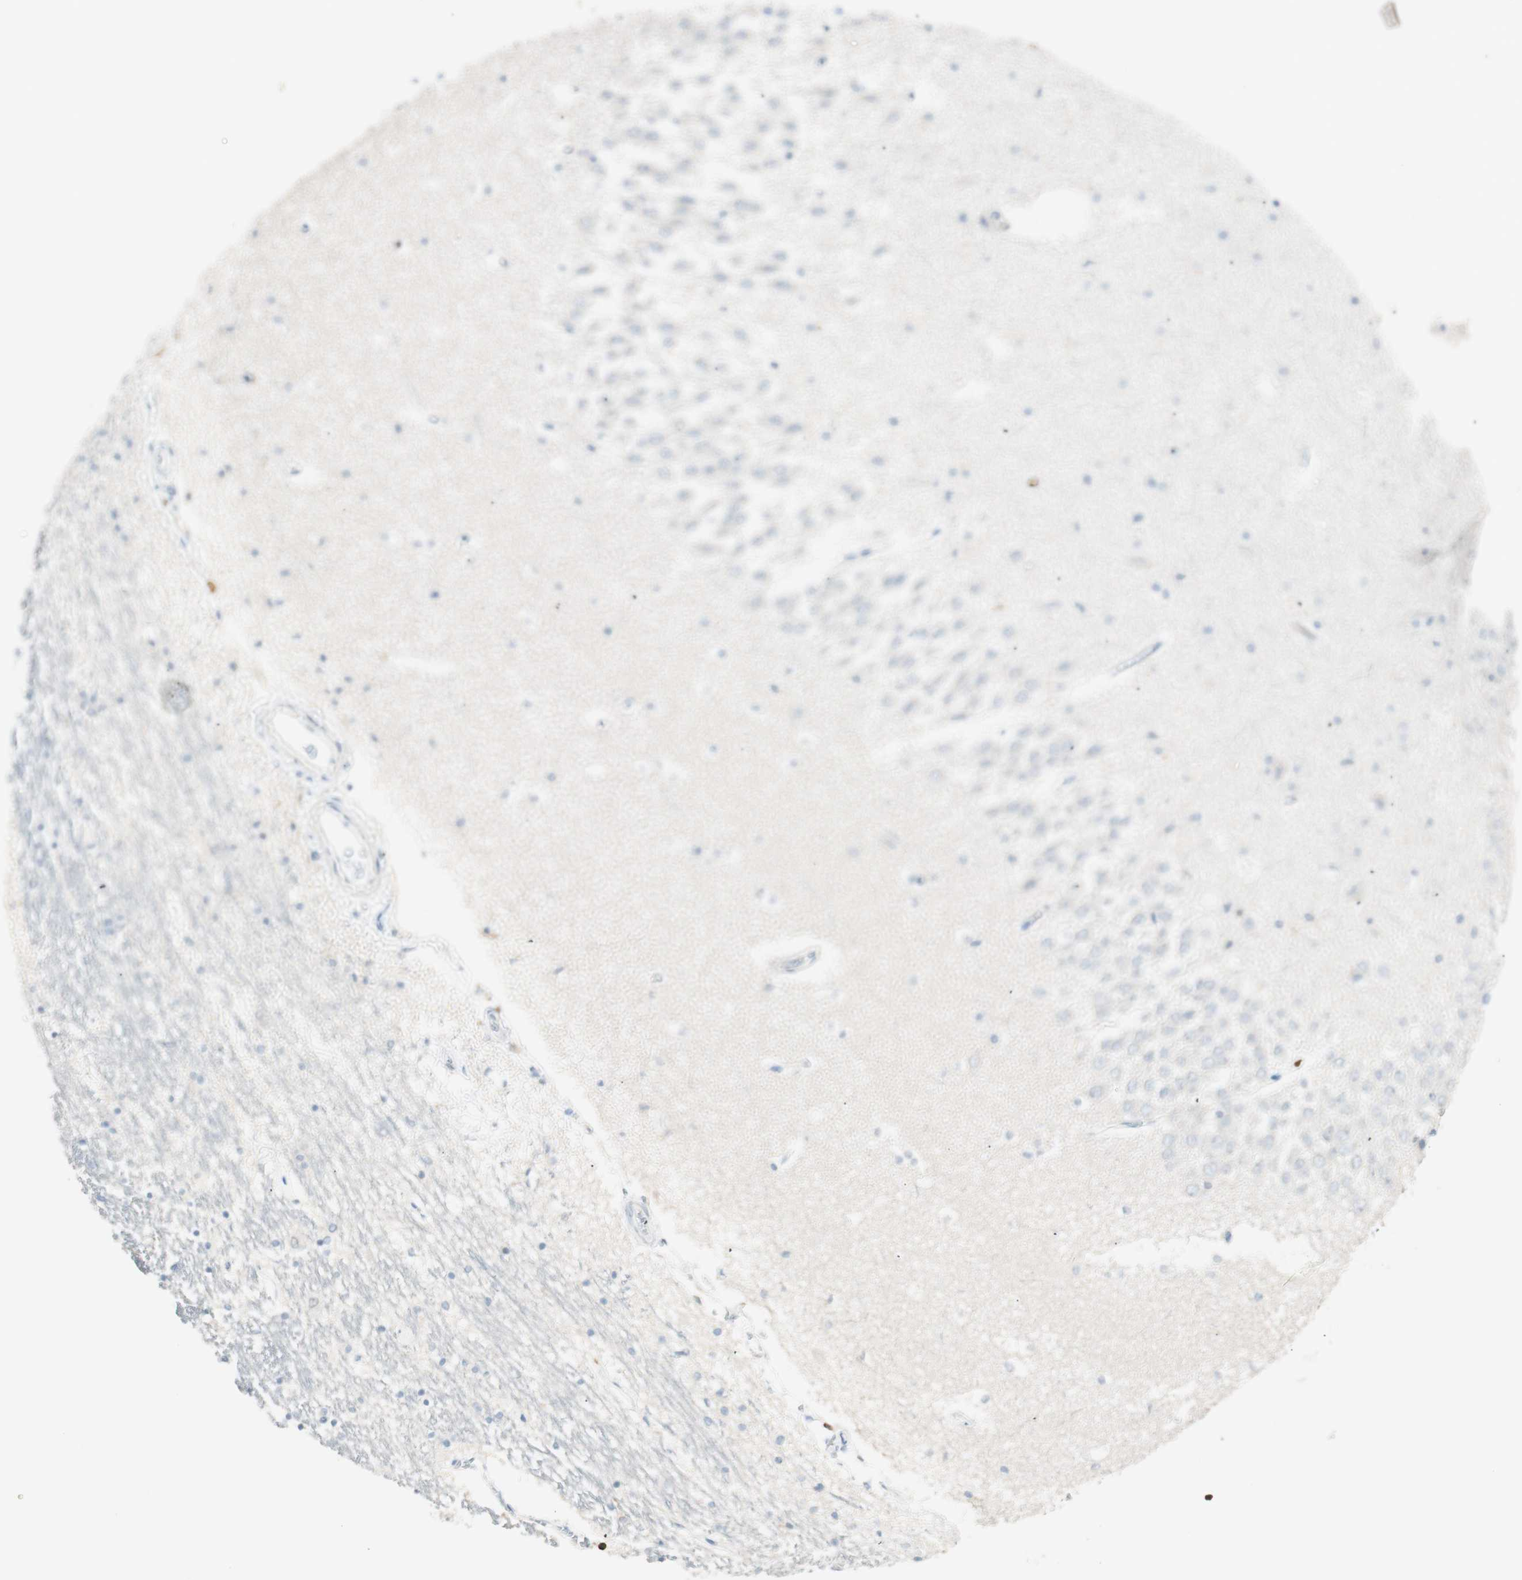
{"staining": {"intensity": "negative", "quantity": "none", "location": "none"}, "tissue": "hippocampus", "cell_type": "Glial cells", "image_type": "normal", "snomed": [{"axis": "morphology", "description": "Normal tissue, NOS"}, {"axis": "topography", "description": "Hippocampus"}], "caption": "High power microscopy histopathology image of an immunohistochemistry (IHC) histopathology image of unremarkable hippocampus, revealing no significant staining in glial cells.", "gene": "HPGD", "patient": {"sex": "male", "age": 45}}